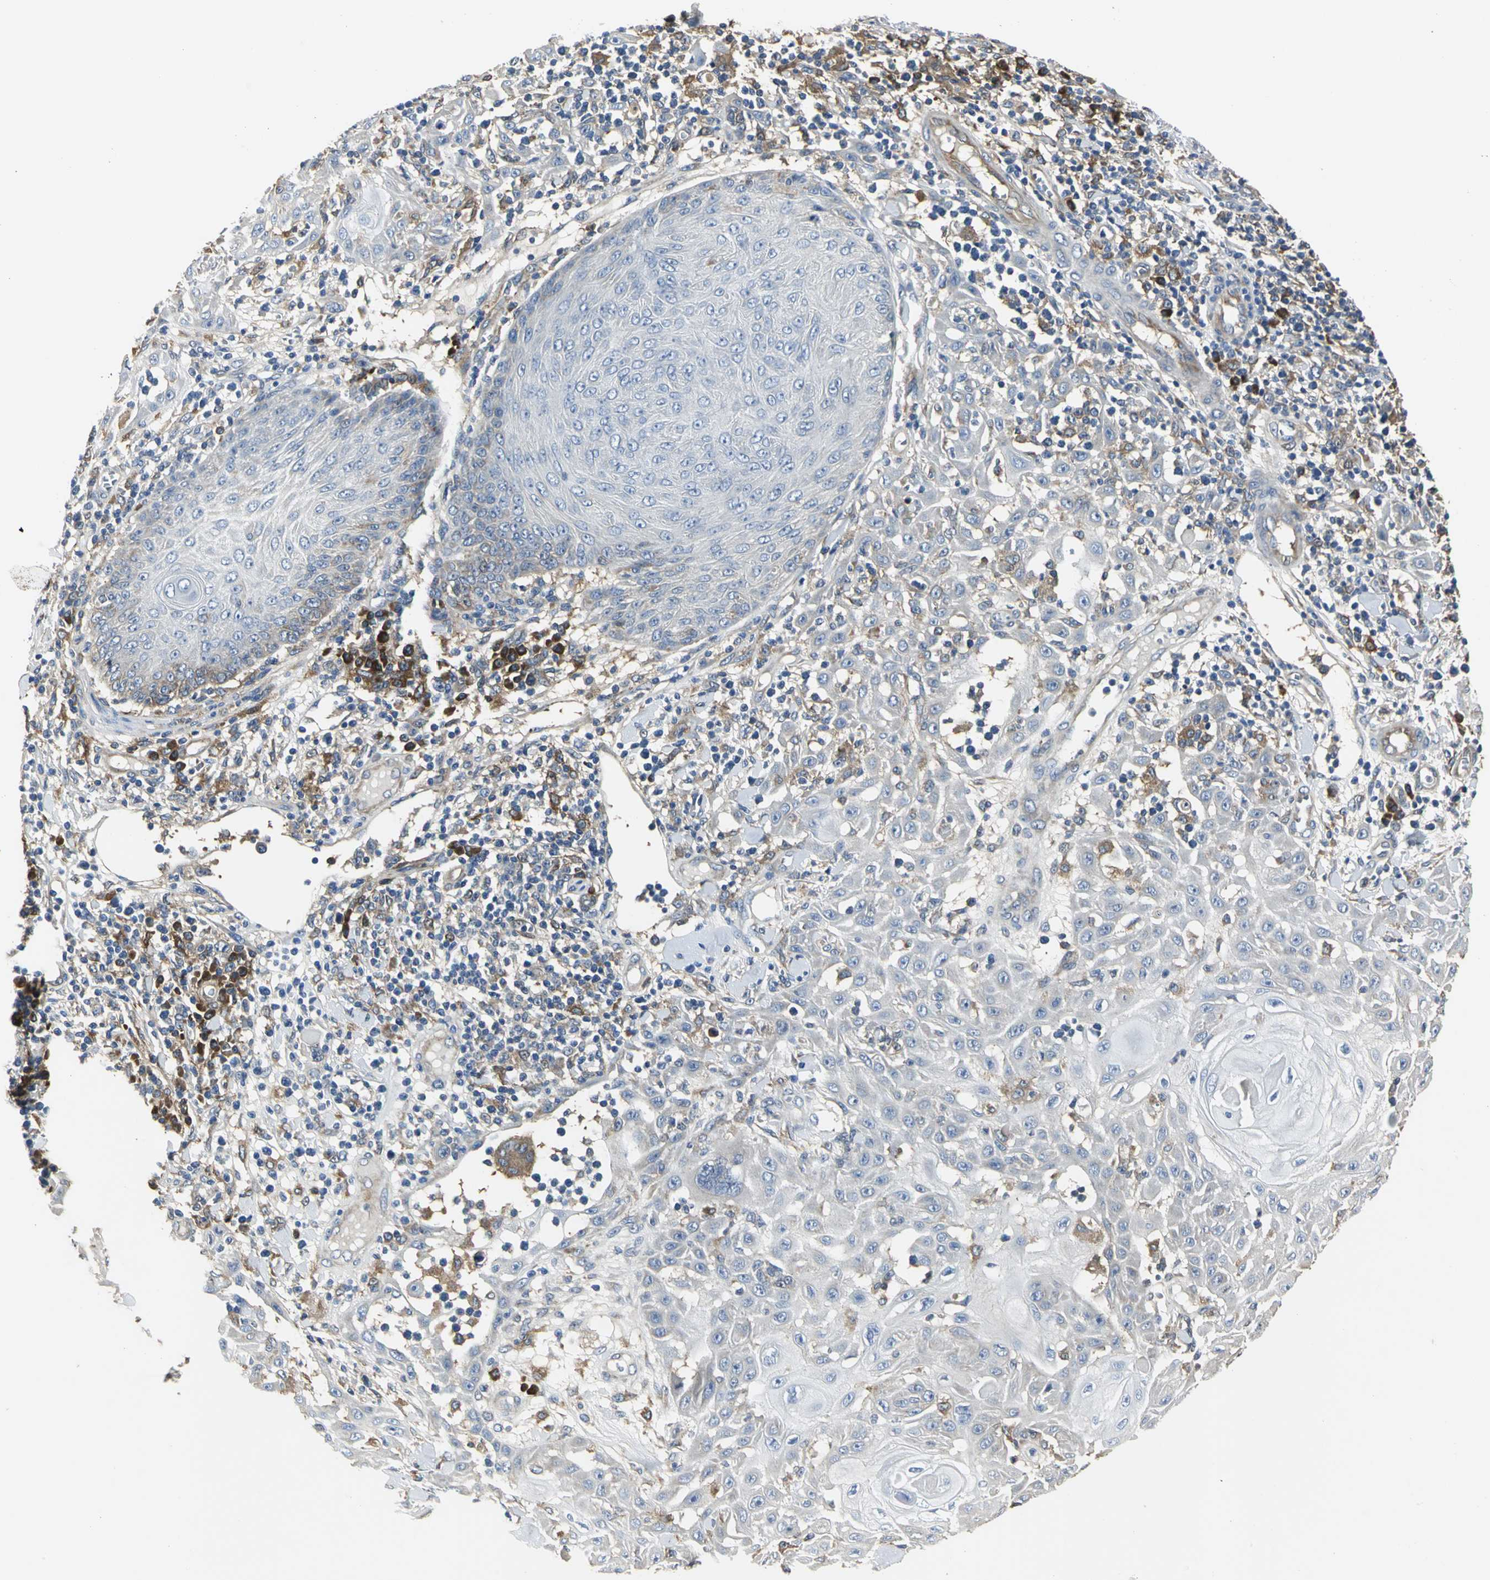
{"staining": {"intensity": "moderate", "quantity": "<25%", "location": "cytoplasmic/membranous"}, "tissue": "skin cancer", "cell_type": "Tumor cells", "image_type": "cancer", "snomed": [{"axis": "morphology", "description": "Squamous cell carcinoma, NOS"}, {"axis": "topography", "description": "Skin"}], "caption": "Squamous cell carcinoma (skin) was stained to show a protein in brown. There is low levels of moderate cytoplasmic/membranous expression in approximately <25% of tumor cells.", "gene": "CHRNB1", "patient": {"sex": "male", "age": 24}}